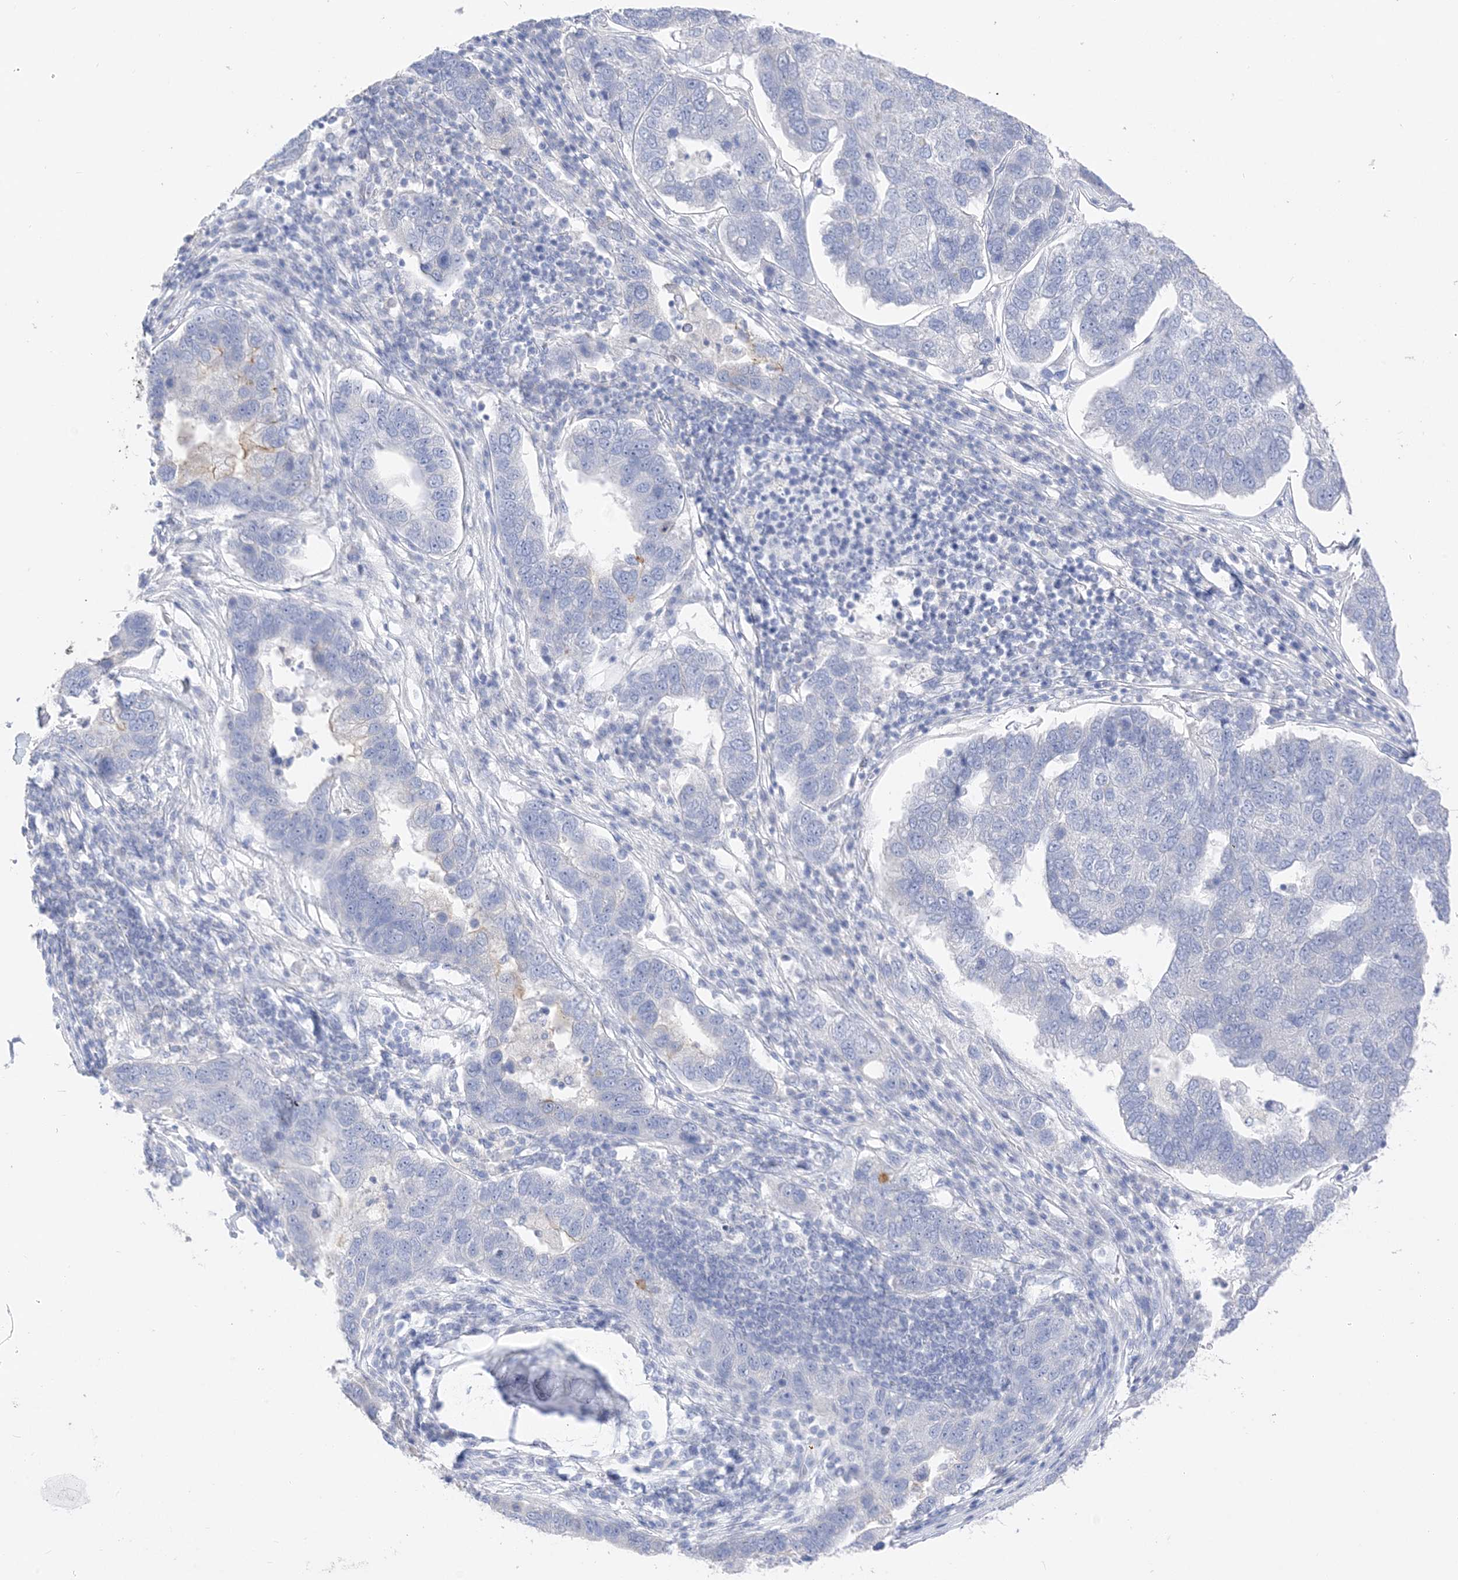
{"staining": {"intensity": "negative", "quantity": "none", "location": "none"}, "tissue": "pancreatic cancer", "cell_type": "Tumor cells", "image_type": "cancer", "snomed": [{"axis": "morphology", "description": "Adenocarcinoma, NOS"}, {"axis": "topography", "description": "Pancreas"}], "caption": "Tumor cells are negative for brown protein staining in adenocarcinoma (pancreatic).", "gene": "MUC17", "patient": {"sex": "female", "age": 61}}